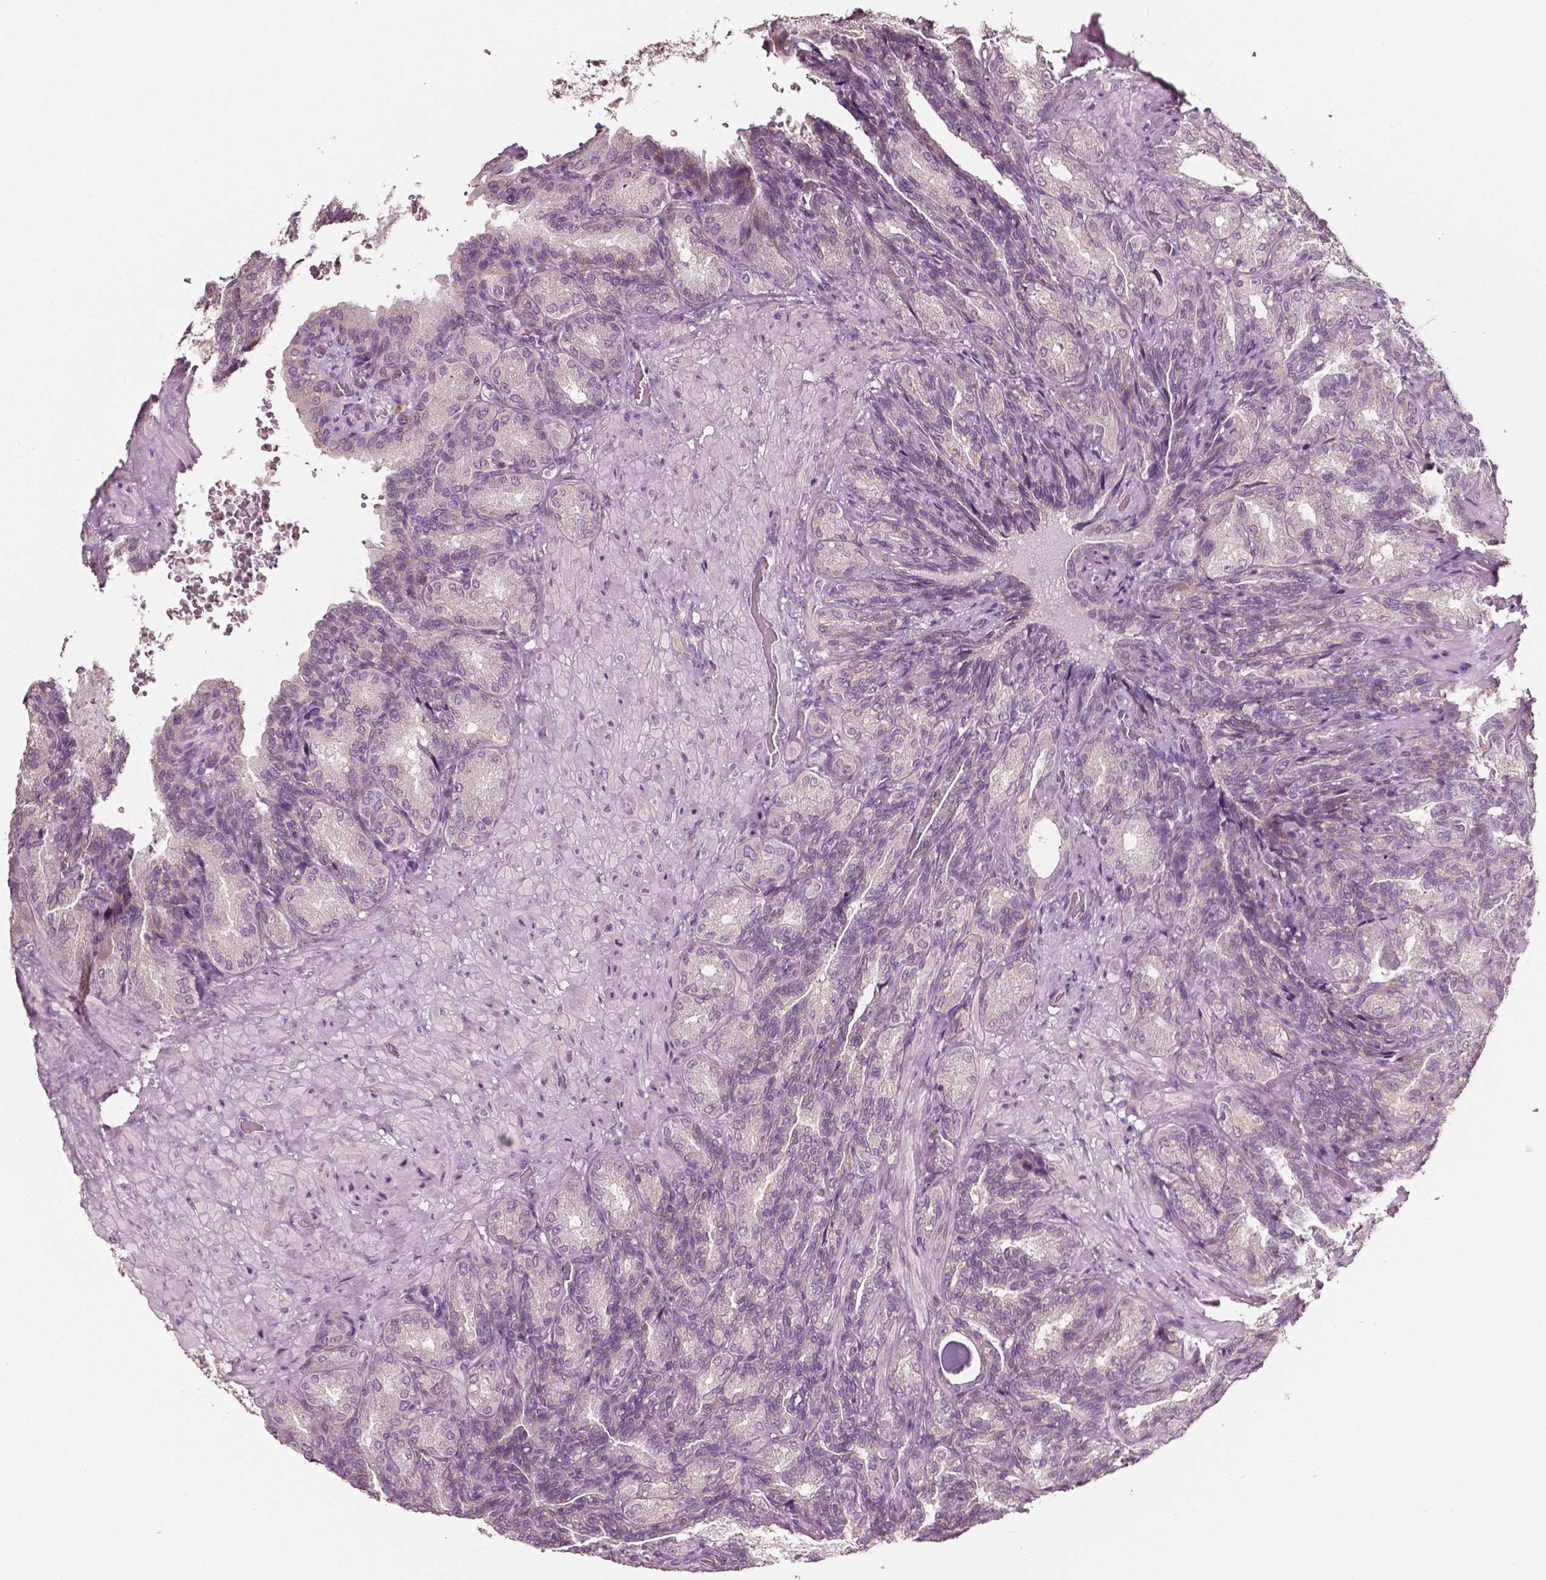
{"staining": {"intensity": "negative", "quantity": "none", "location": "none"}, "tissue": "seminal vesicle", "cell_type": "Glandular cells", "image_type": "normal", "snomed": [{"axis": "morphology", "description": "Normal tissue, NOS"}, {"axis": "topography", "description": "Seminal veicle"}], "caption": "An immunohistochemistry (IHC) micrograph of normal seminal vesicle is shown. There is no staining in glandular cells of seminal vesicle. The staining is performed using DAB (3,3'-diaminobenzidine) brown chromogen with nuclei counter-stained in using hematoxylin.", "gene": "MCL1", "patient": {"sex": "male", "age": 68}}